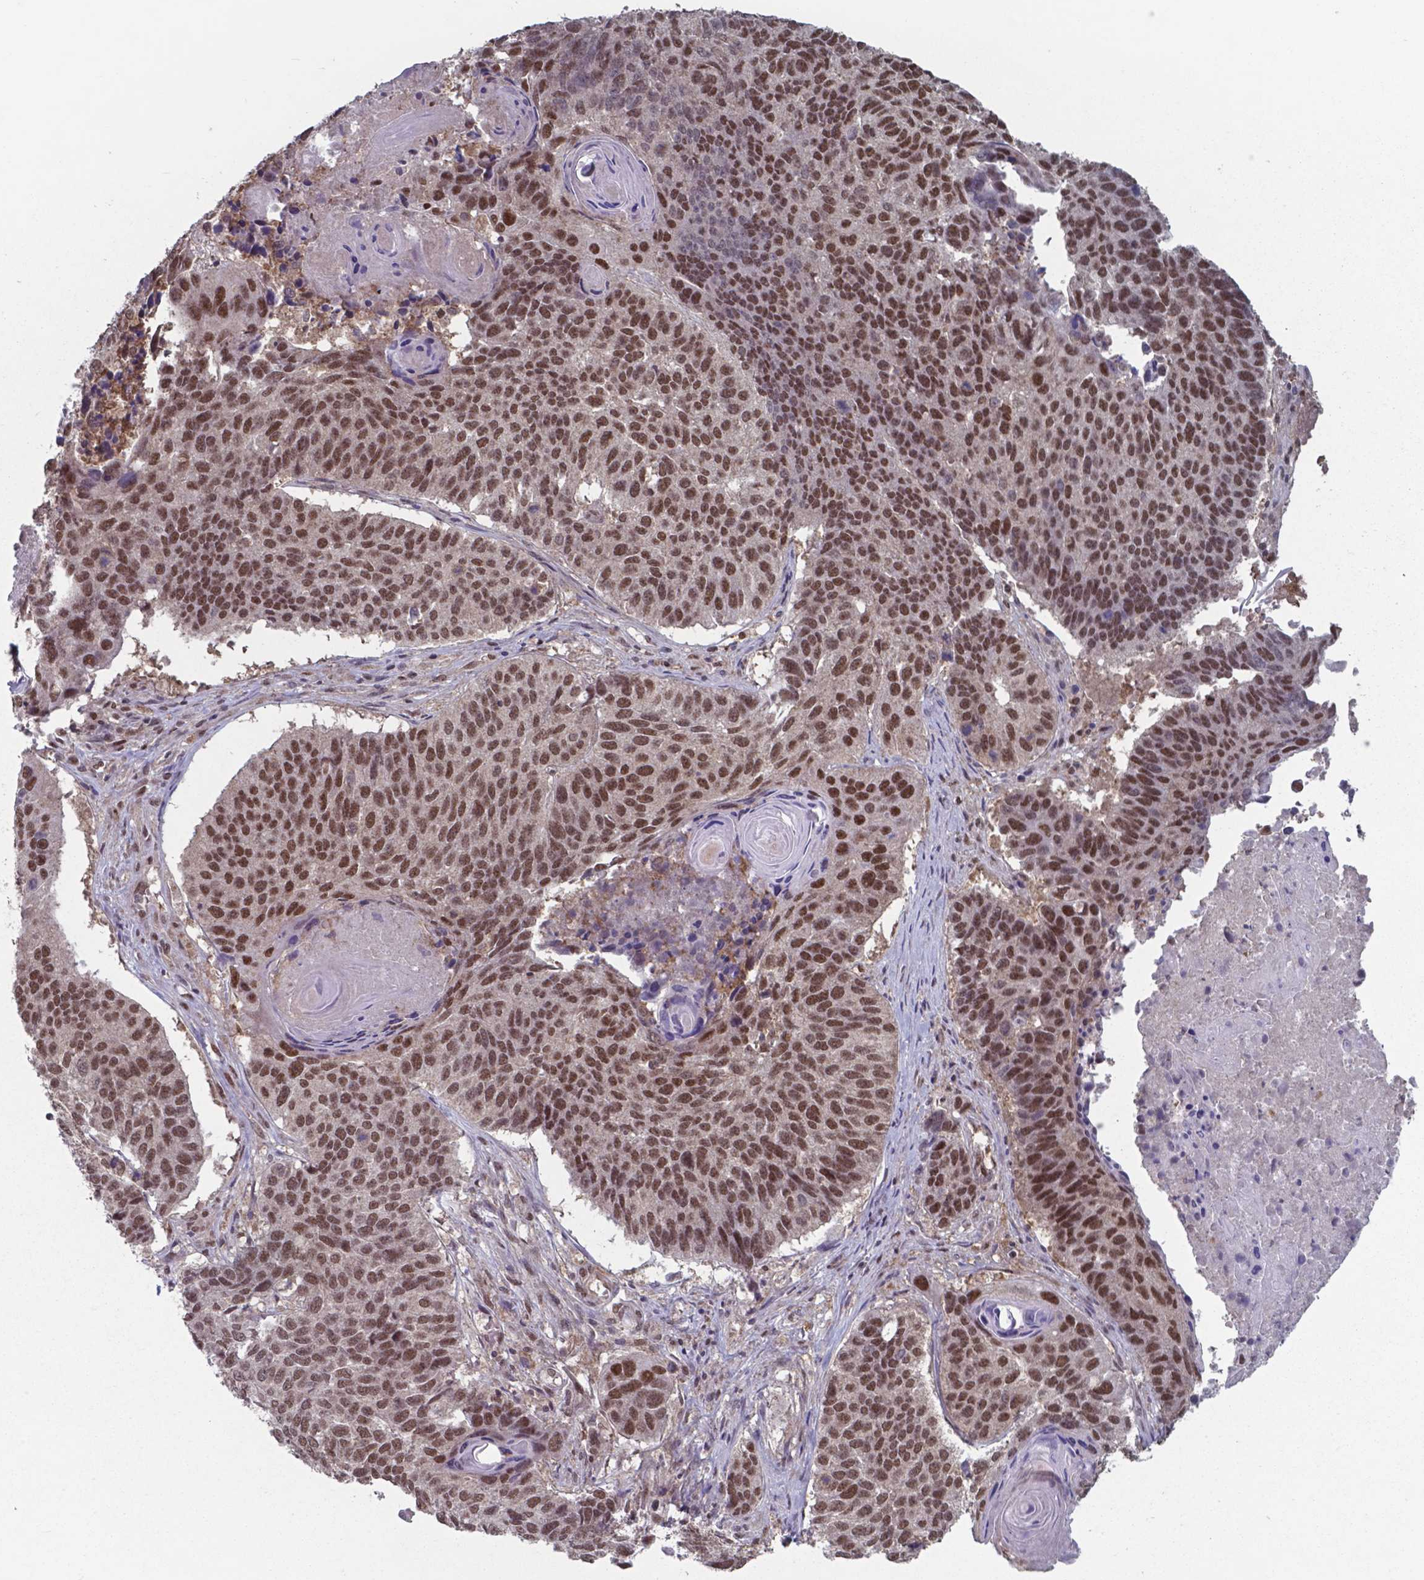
{"staining": {"intensity": "strong", "quantity": ">75%", "location": "nuclear"}, "tissue": "lung cancer", "cell_type": "Tumor cells", "image_type": "cancer", "snomed": [{"axis": "morphology", "description": "Squamous cell carcinoma, NOS"}, {"axis": "topography", "description": "Lung"}], "caption": "Immunohistochemistry (IHC) micrograph of neoplastic tissue: lung cancer (squamous cell carcinoma) stained using IHC reveals high levels of strong protein expression localized specifically in the nuclear of tumor cells, appearing as a nuclear brown color.", "gene": "UBA1", "patient": {"sex": "male", "age": 73}}